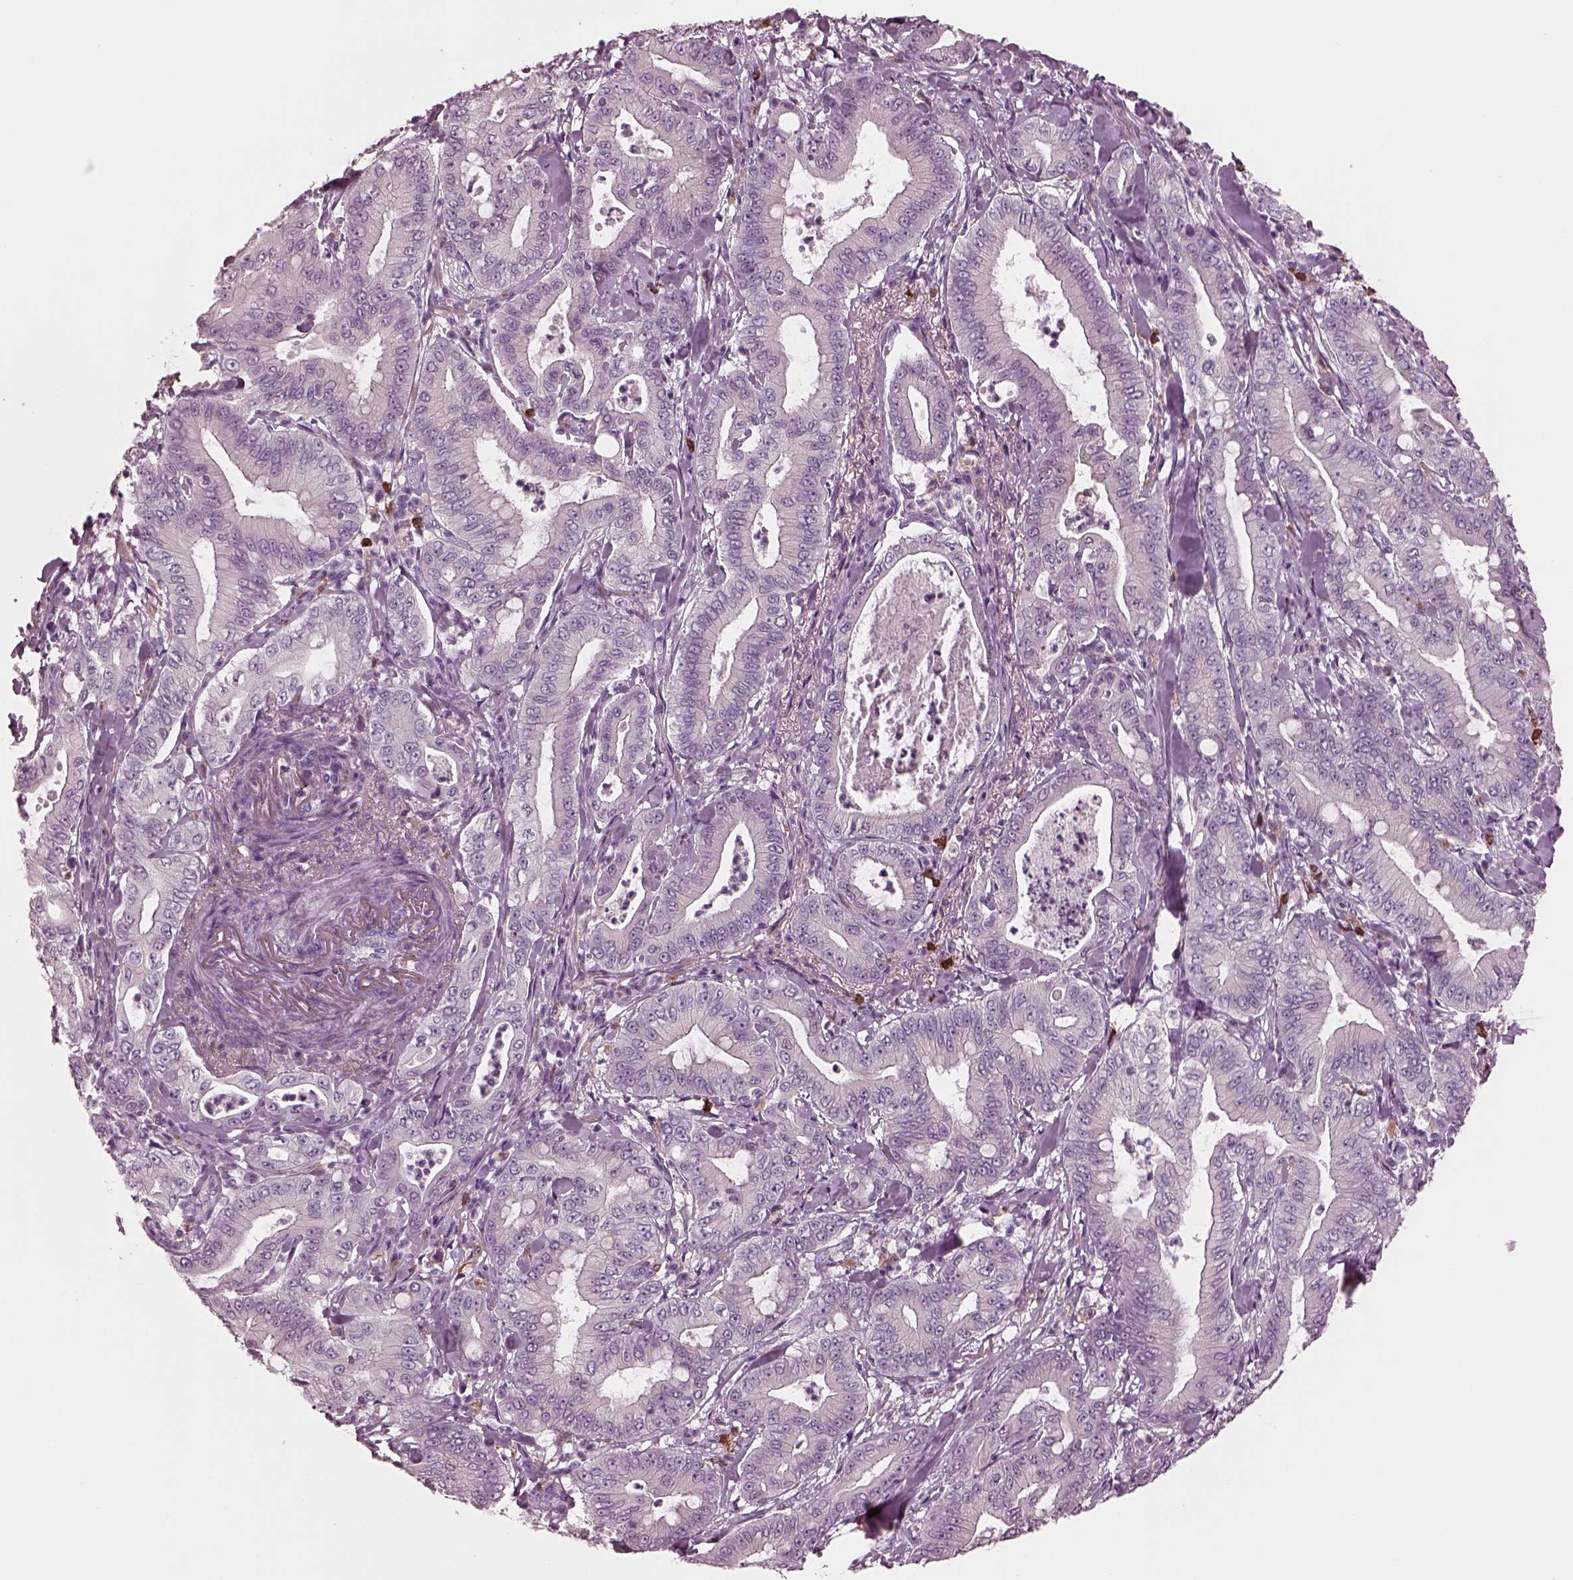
{"staining": {"intensity": "negative", "quantity": "none", "location": "none"}, "tissue": "pancreatic cancer", "cell_type": "Tumor cells", "image_type": "cancer", "snomed": [{"axis": "morphology", "description": "Adenocarcinoma, NOS"}, {"axis": "topography", "description": "Pancreas"}], "caption": "Protein analysis of pancreatic cancer (adenocarcinoma) exhibits no significant positivity in tumor cells.", "gene": "SLAMF8", "patient": {"sex": "male", "age": 71}}